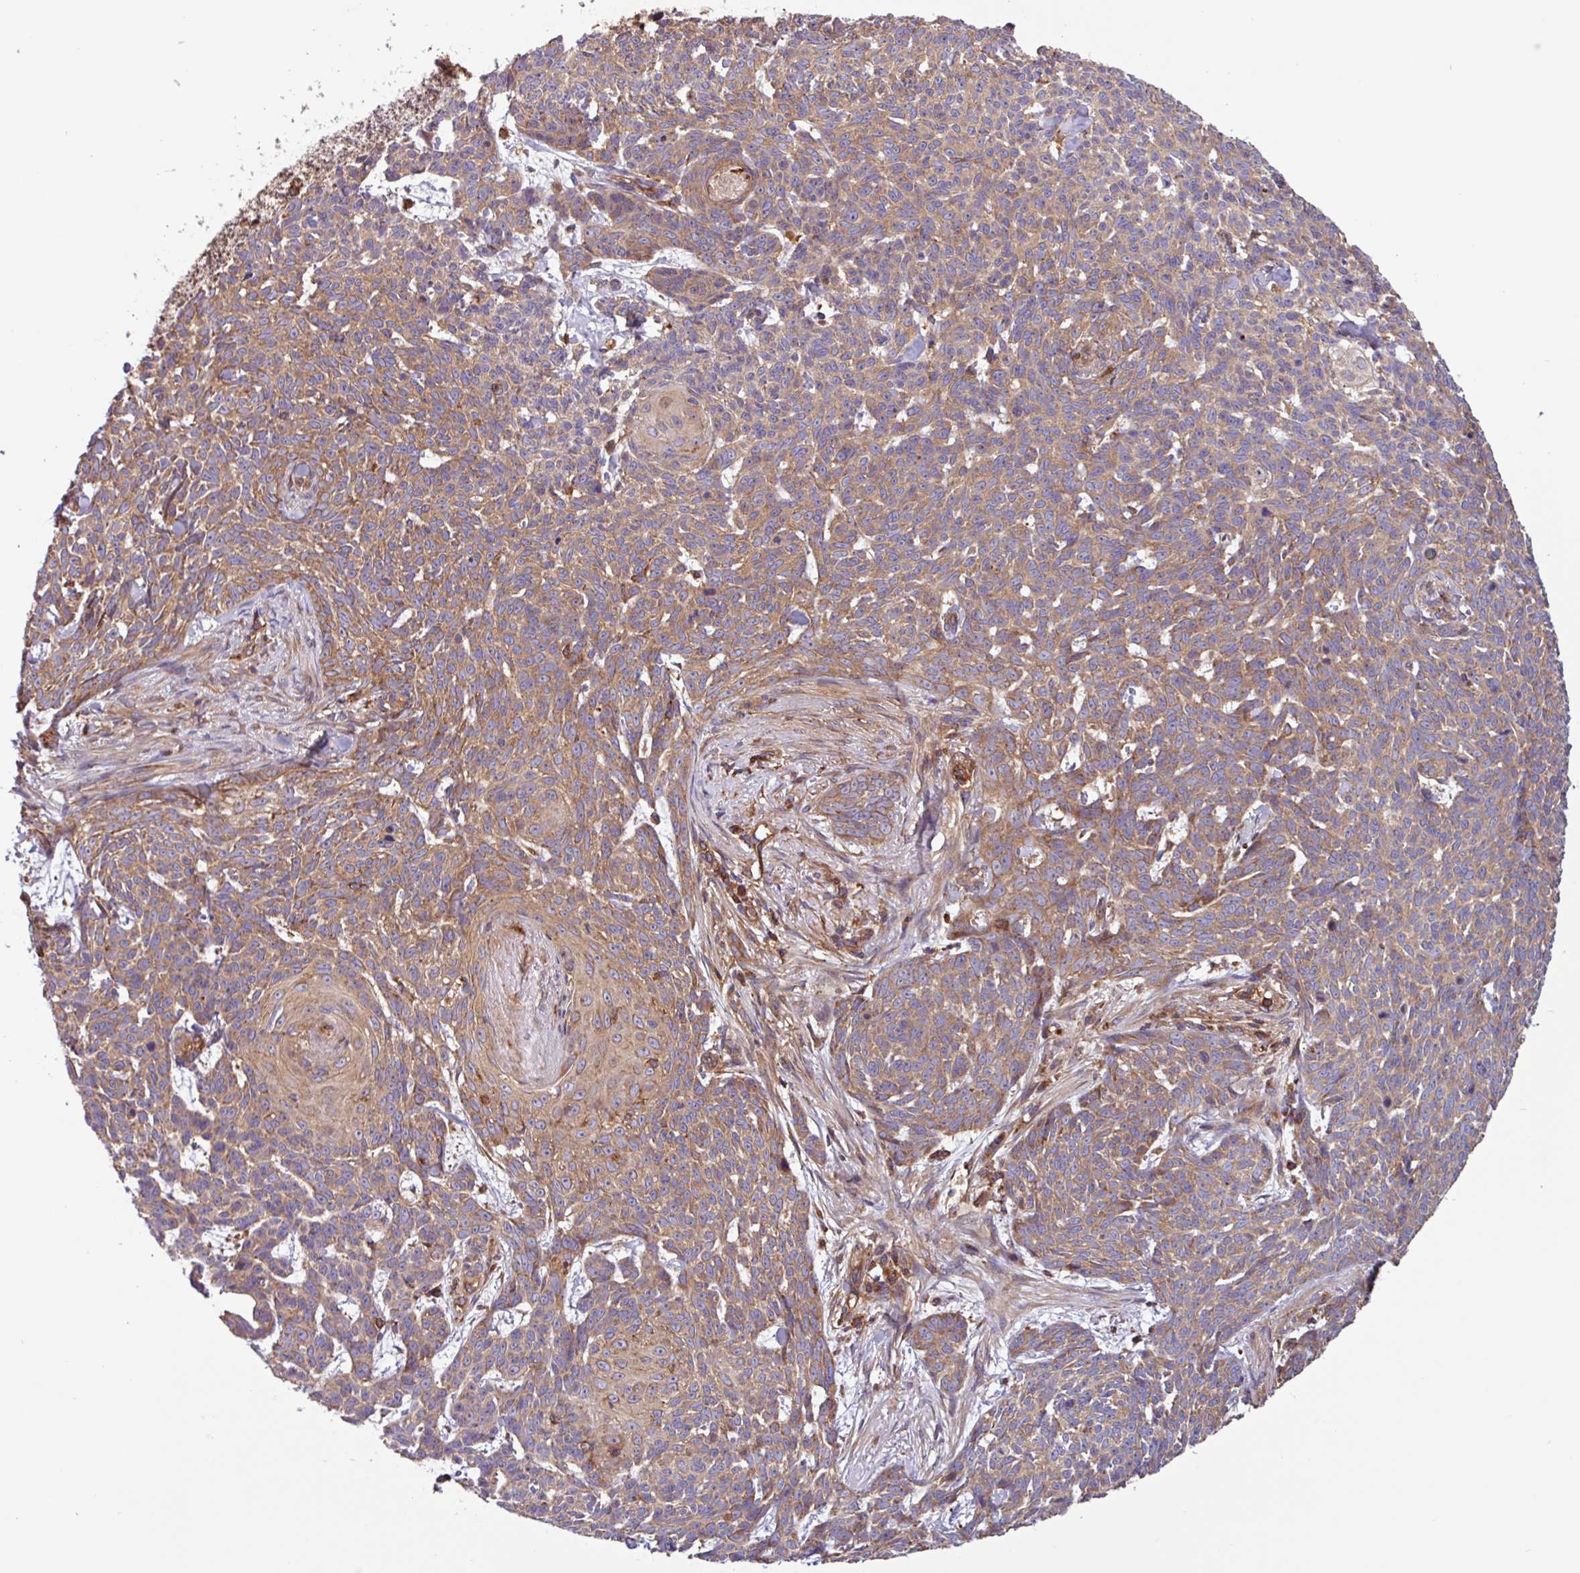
{"staining": {"intensity": "moderate", "quantity": ">75%", "location": "cytoplasmic/membranous"}, "tissue": "skin cancer", "cell_type": "Tumor cells", "image_type": "cancer", "snomed": [{"axis": "morphology", "description": "Basal cell carcinoma"}, {"axis": "topography", "description": "Skin"}], "caption": "Immunohistochemical staining of skin basal cell carcinoma demonstrates moderate cytoplasmic/membranous protein staining in about >75% of tumor cells.", "gene": "ACTR3", "patient": {"sex": "female", "age": 93}}